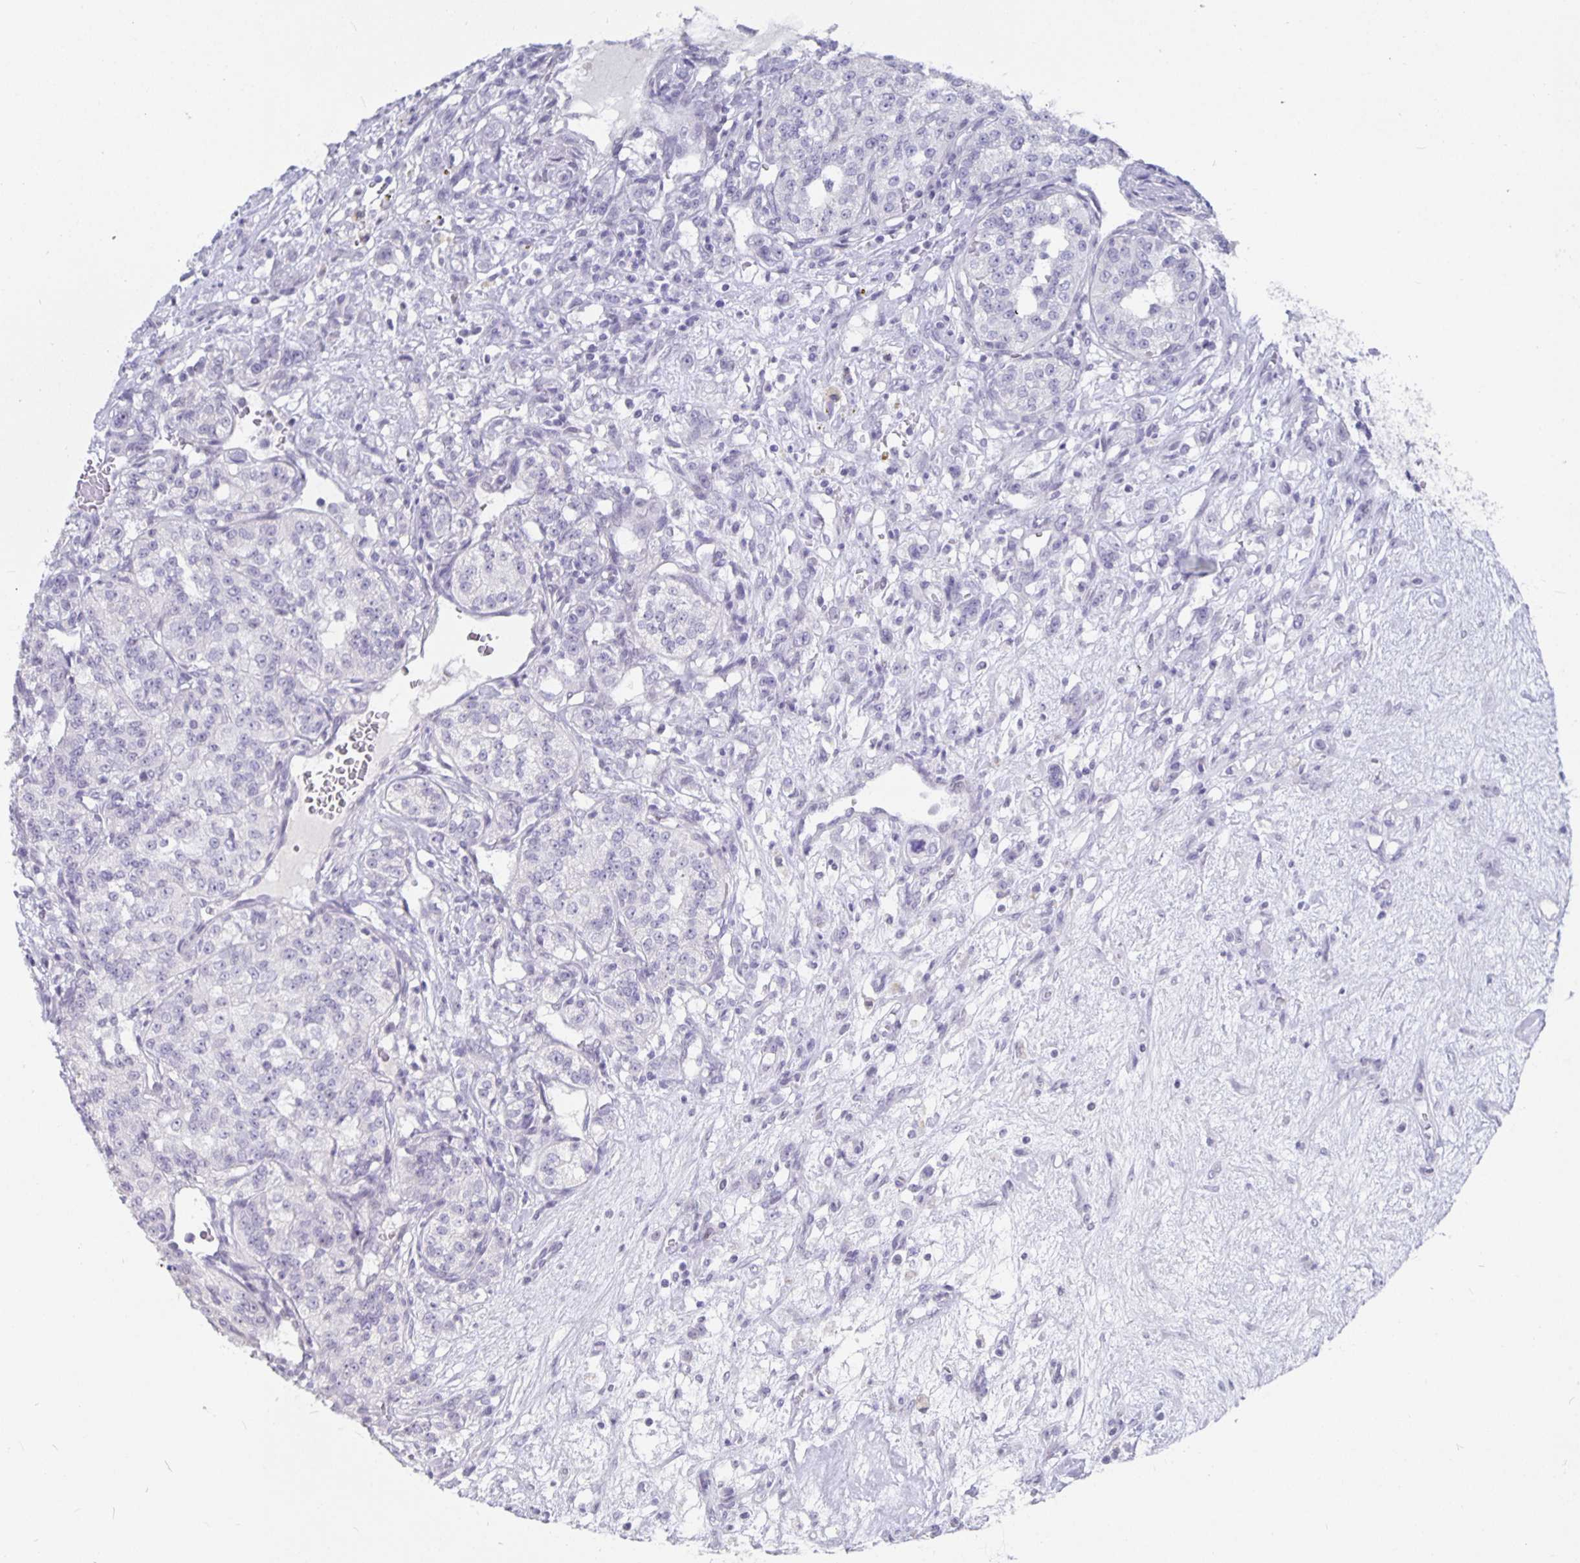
{"staining": {"intensity": "negative", "quantity": "none", "location": "none"}, "tissue": "renal cancer", "cell_type": "Tumor cells", "image_type": "cancer", "snomed": [{"axis": "morphology", "description": "Adenocarcinoma, NOS"}, {"axis": "topography", "description": "Kidney"}], "caption": "This photomicrograph is of renal cancer (adenocarcinoma) stained with IHC to label a protein in brown with the nuclei are counter-stained blue. There is no expression in tumor cells. (Immunohistochemistry, brightfield microscopy, high magnification).", "gene": "OLIG2", "patient": {"sex": "female", "age": 63}}